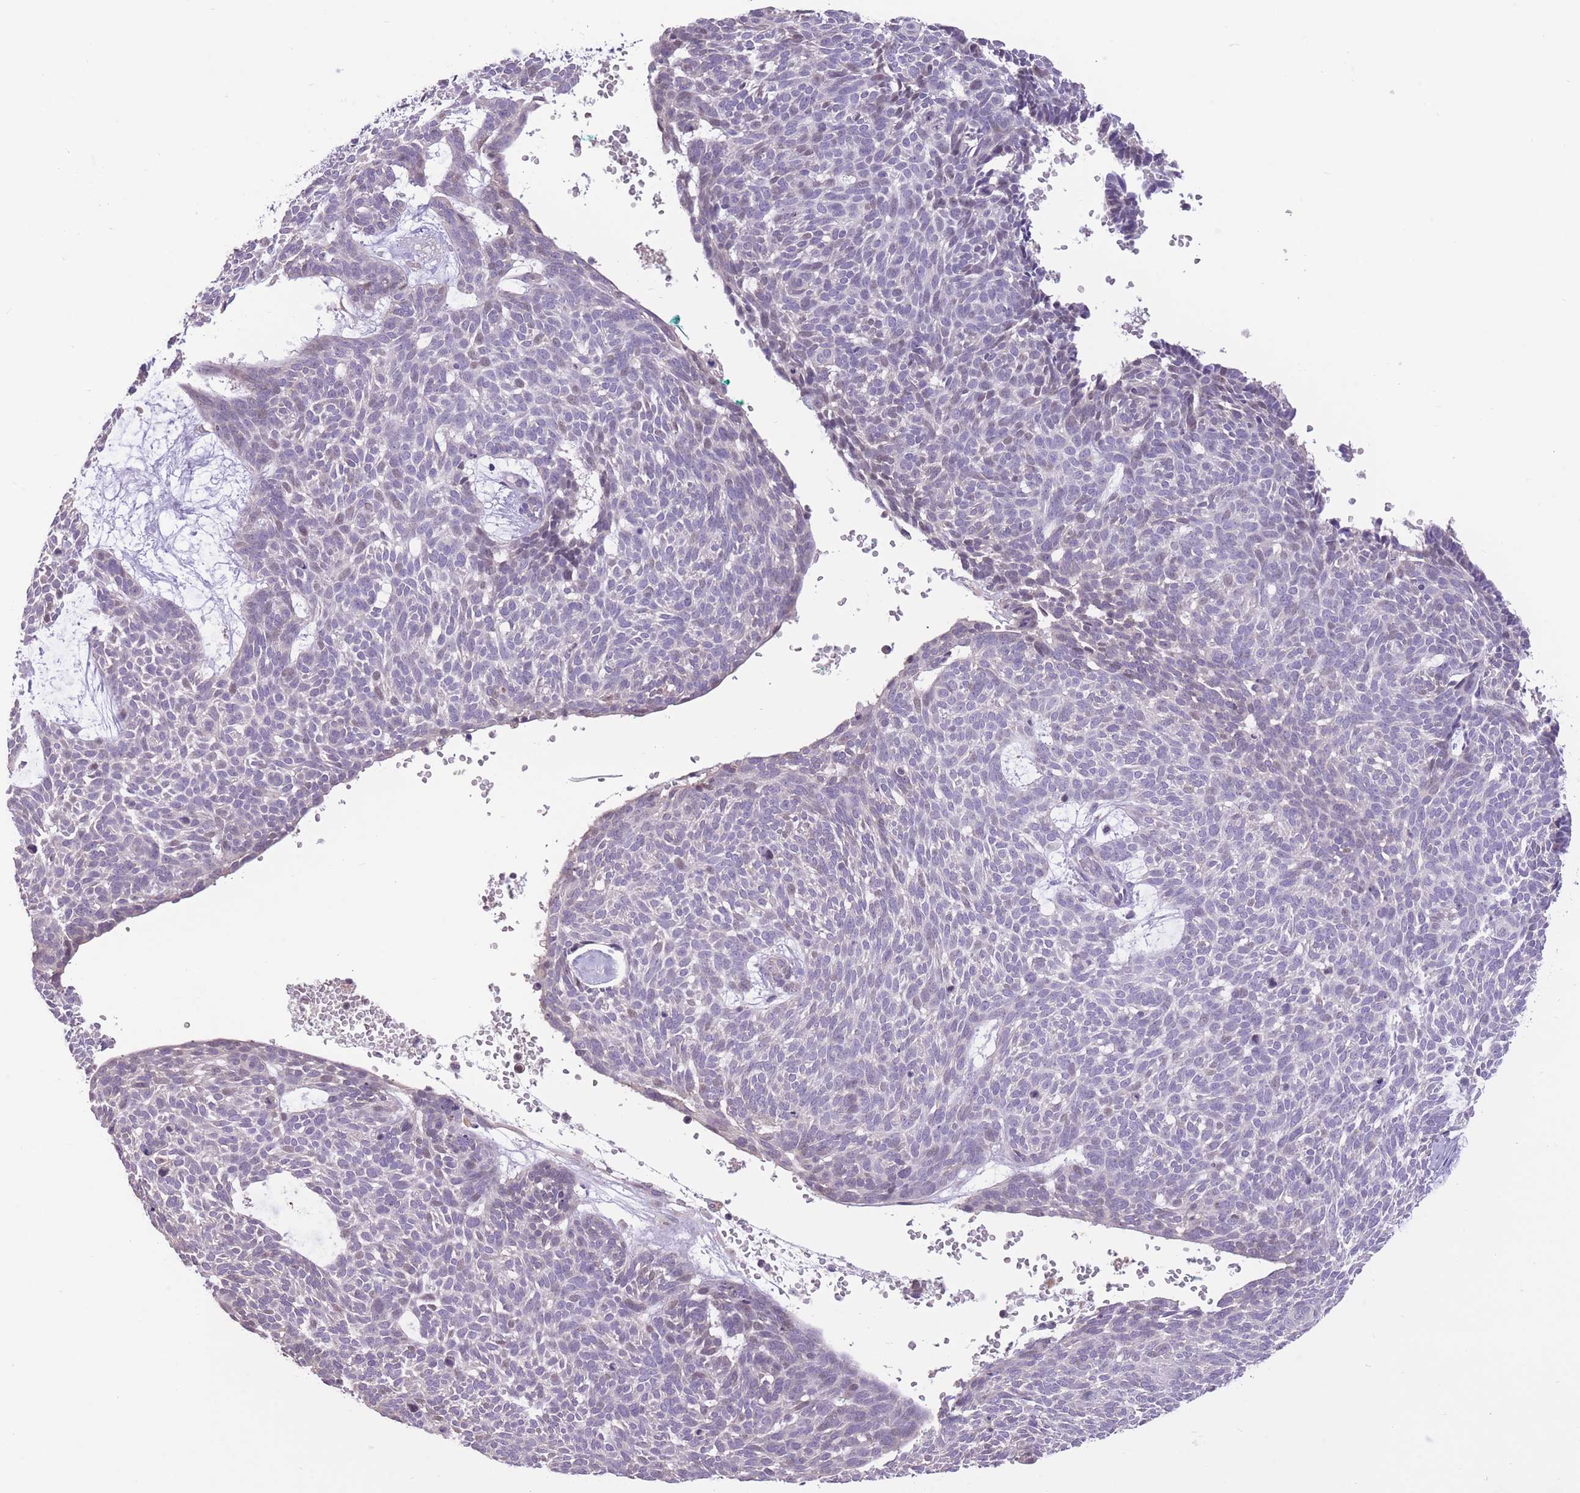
{"staining": {"intensity": "negative", "quantity": "none", "location": "none"}, "tissue": "skin cancer", "cell_type": "Tumor cells", "image_type": "cancer", "snomed": [{"axis": "morphology", "description": "Basal cell carcinoma"}, {"axis": "topography", "description": "Skin"}], "caption": "Immunohistochemistry (IHC) of skin cancer shows no positivity in tumor cells.", "gene": "WDR70", "patient": {"sex": "male", "age": 61}}